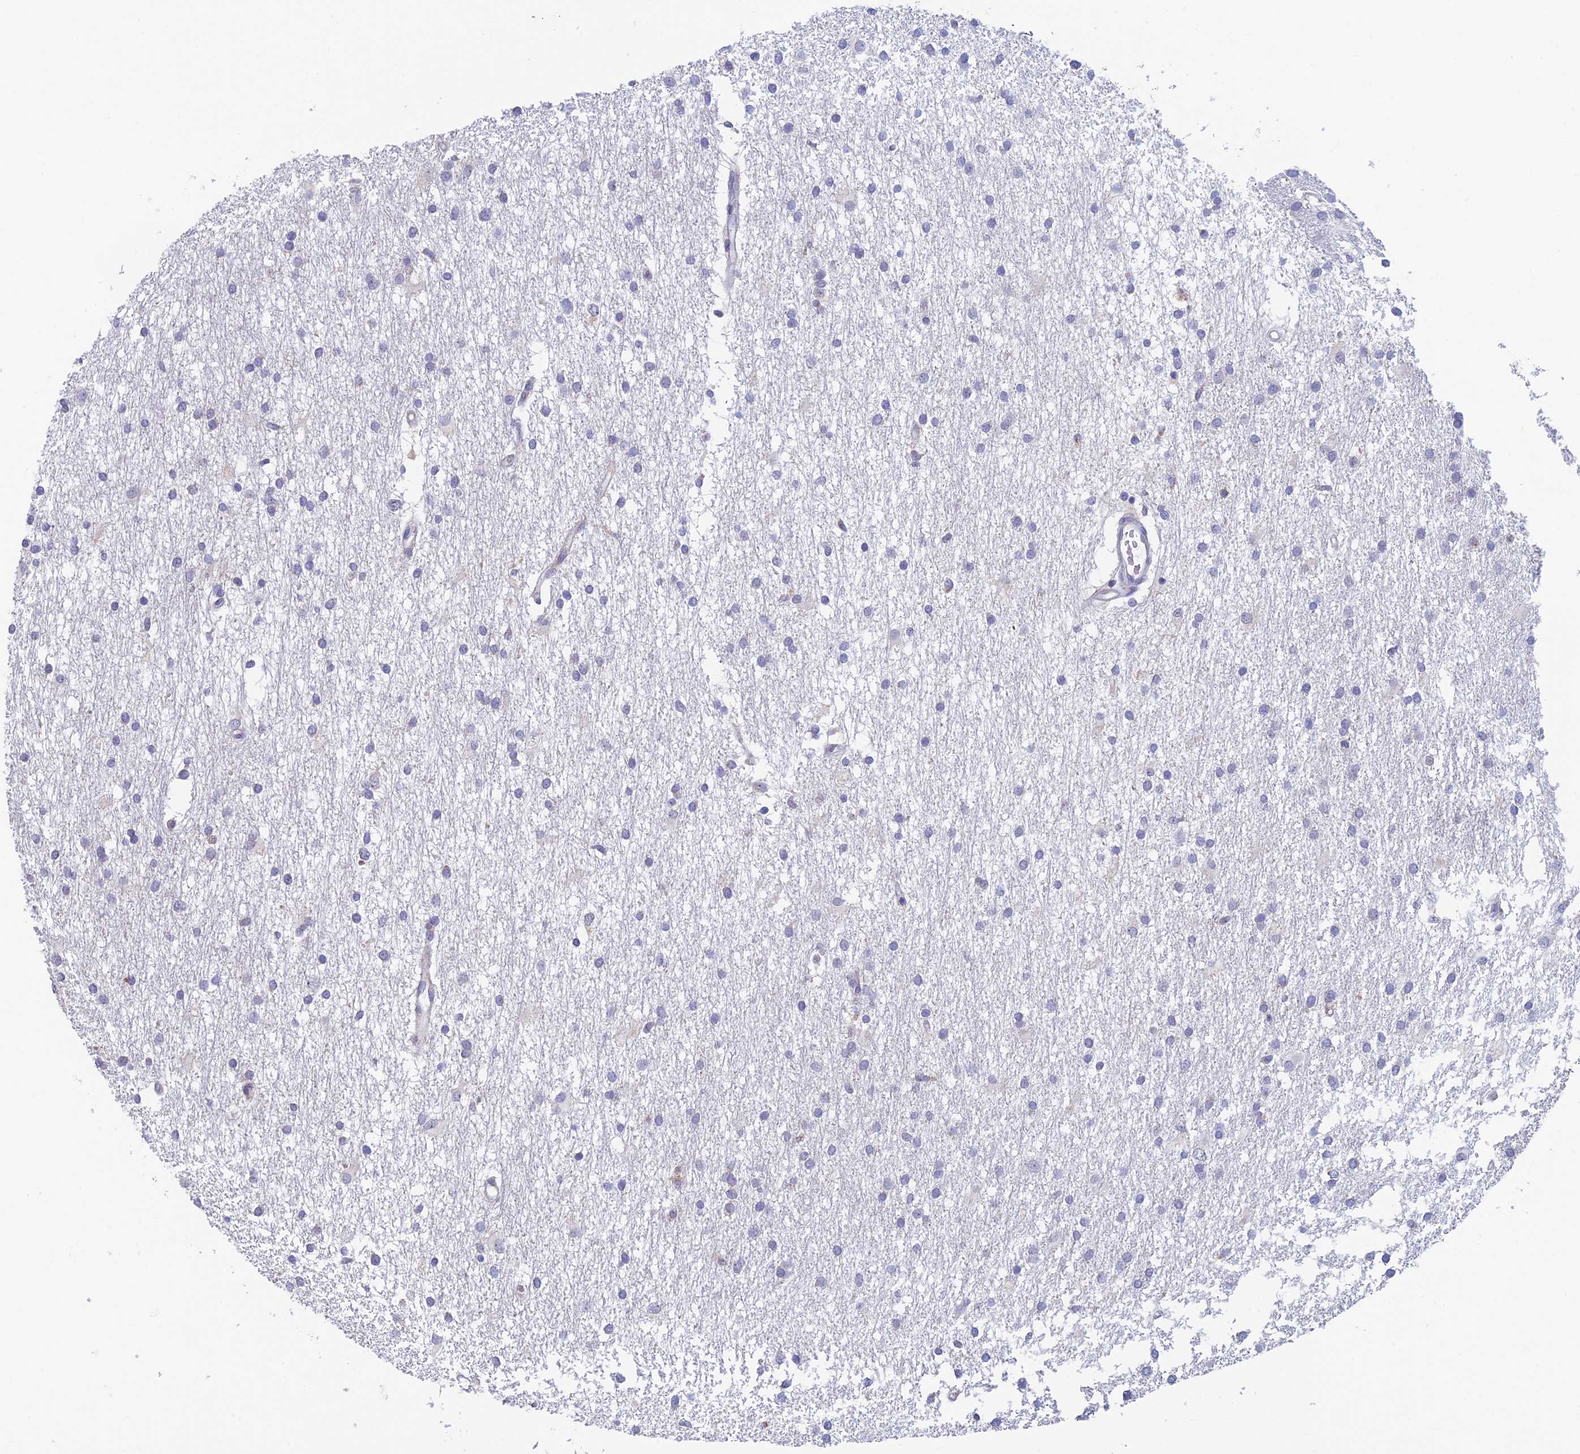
{"staining": {"intensity": "negative", "quantity": "none", "location": "none"}, "tissue": "glioma", "cell_type": "Tumor cells", "image_type": "cancer", "snomed": [{"axis": "morphology", "description": "Glioma, malignant, High grade"}, {"axis": "topography", "description": "Brain"}], "caption": "IHC of glioma displays no staining in tumor cells.", "gene": "REXO5", "patient": {"sex": "male", "age": 77}}